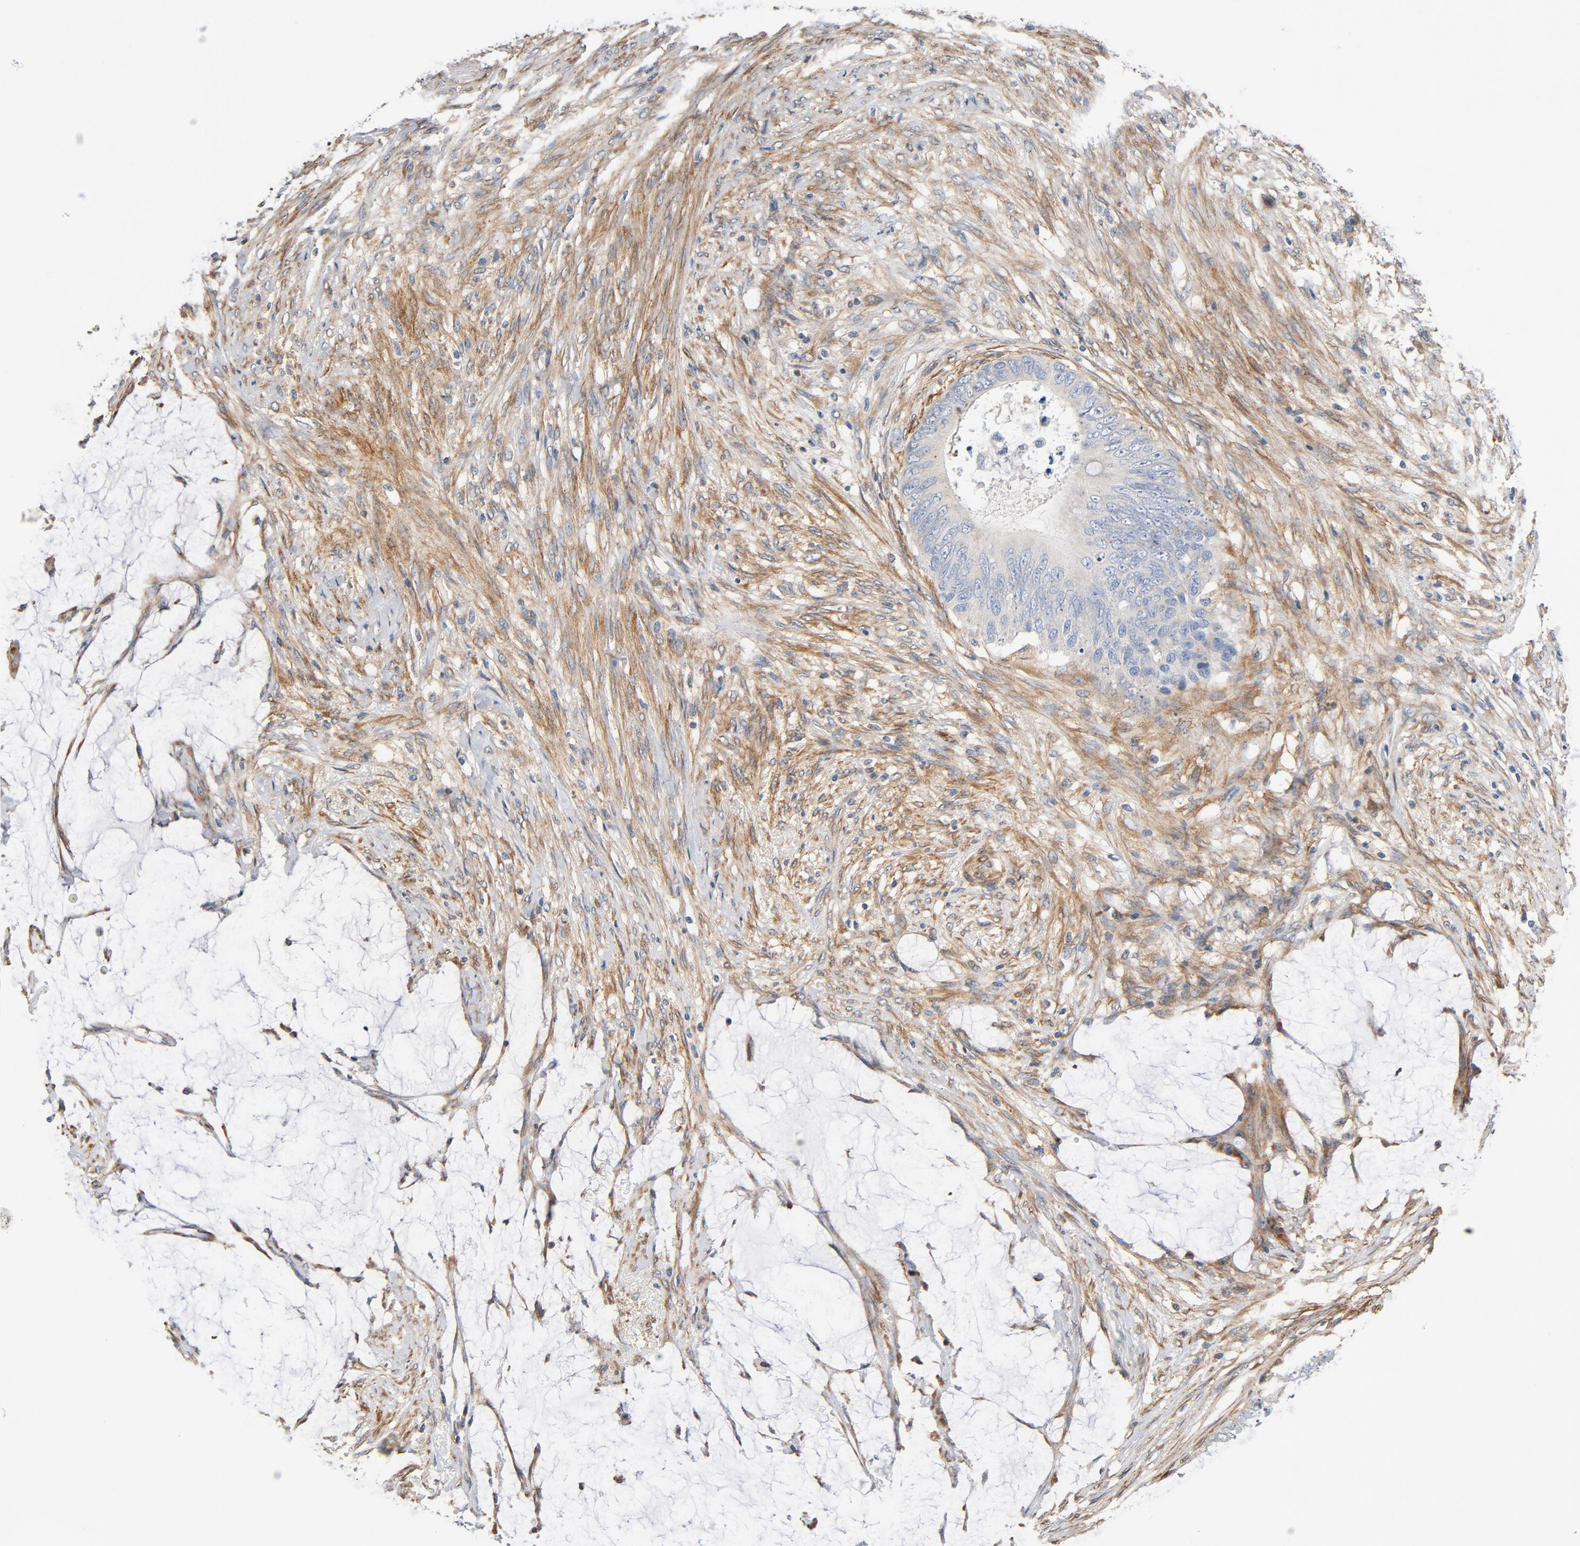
{"staining": {"intensity": "negative", "quantity": "none", "location": "none"}, "tissue": "colorectal cancer", "cell_type": "Tumor cells", "image_type": "cancer", "snomed": [{"axis": "morphology", "description": "Normal tissue, NOS"}, {"axis": "morphology", "description": "Adenocarcinoma, NOS"}, {"axis": "topography", "description": "Rectum"}, {"axis": "topography", "description": "Peripheral nerve tissue"}], "caption": "Immunohistochemical staining of human colorectal cancer shows no significant positivity in tumor cells.", "gene": "ILK", "patient": {"sex": "female", "age": 77}}